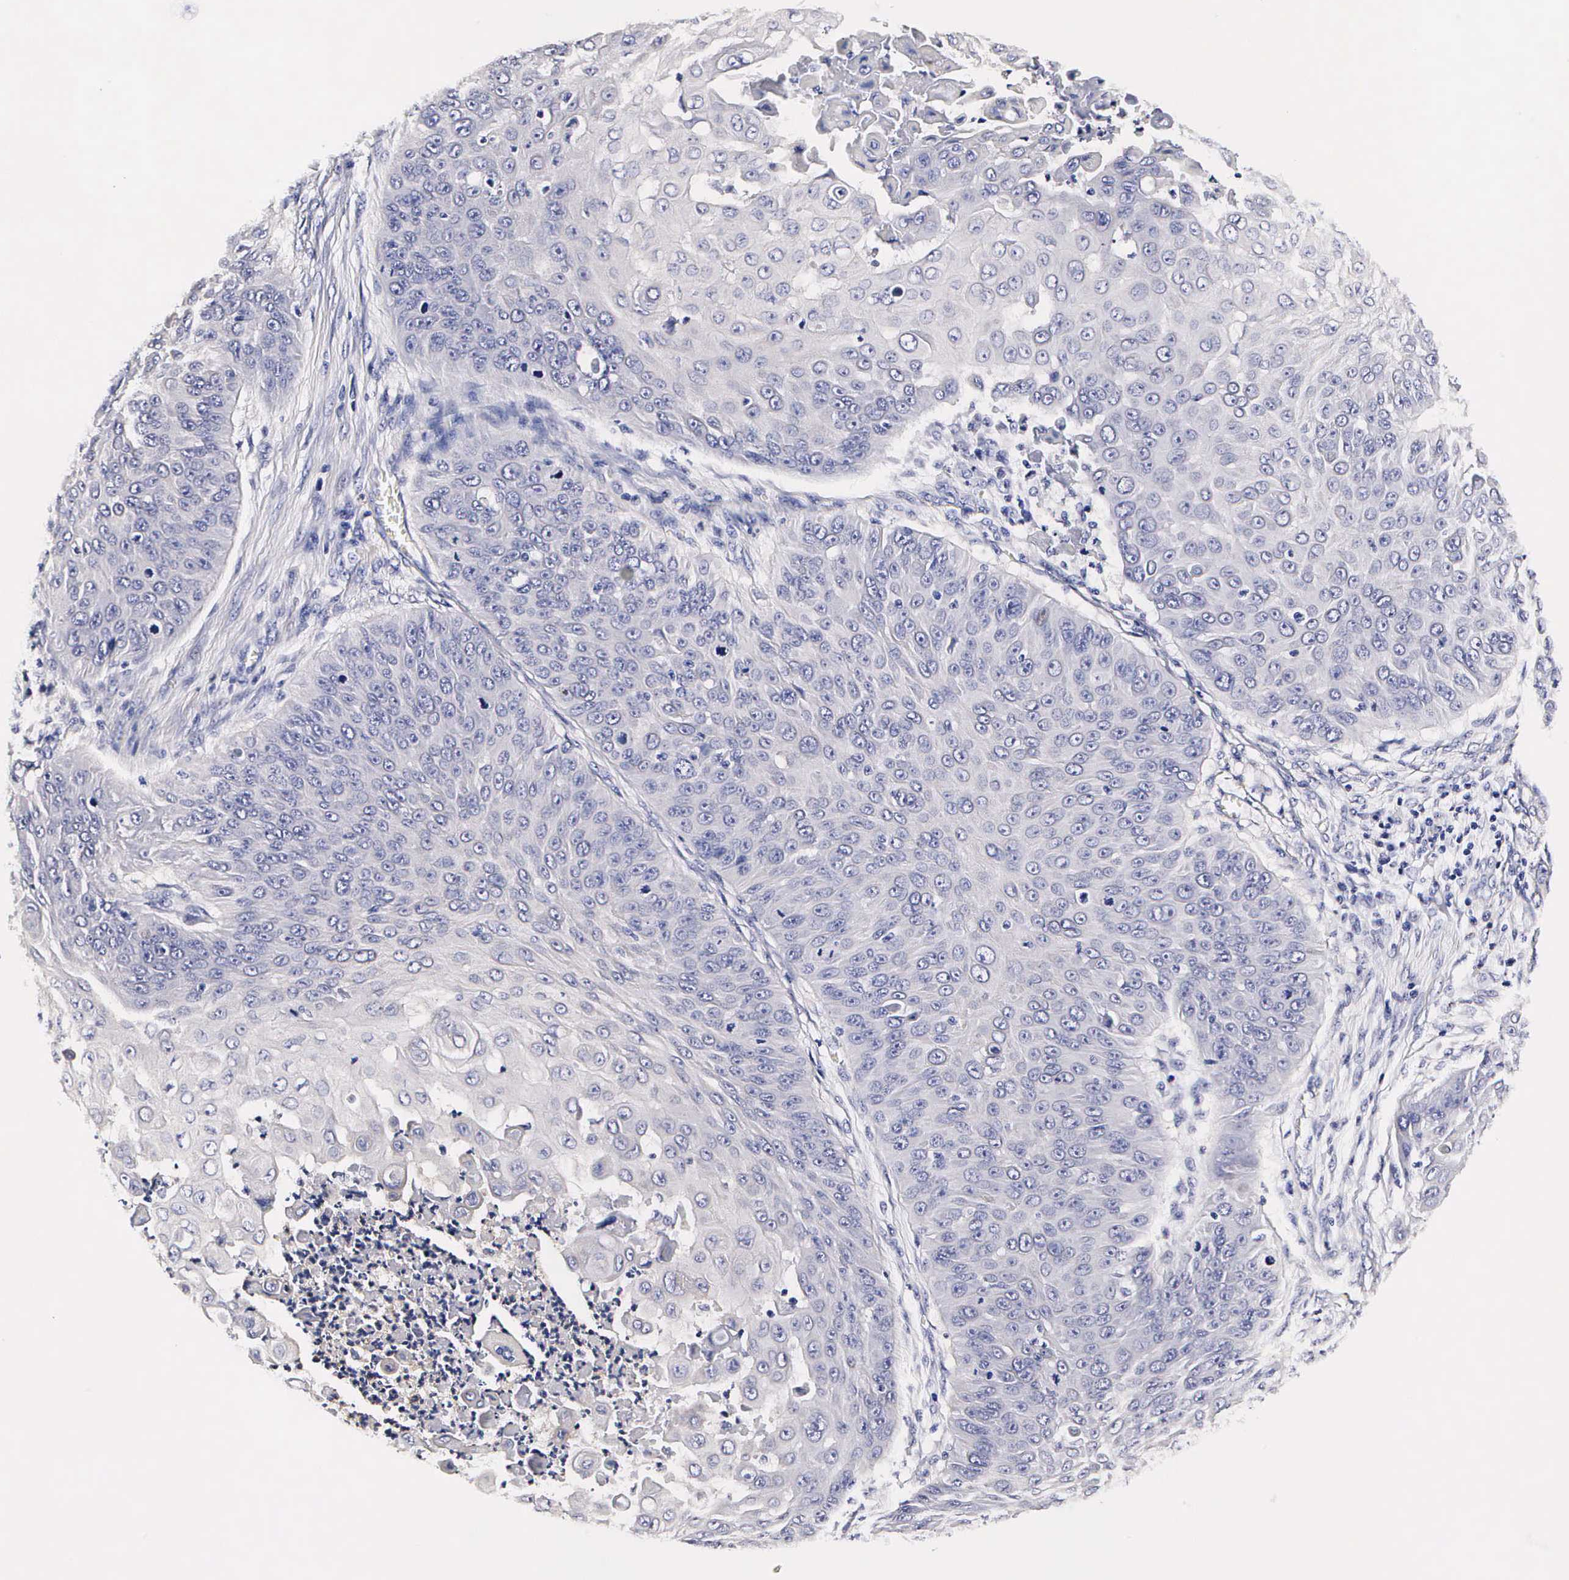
{"staining": {"intensity": "negative", "quantity": "none", "location": "none"}, "tissue": "skin cancer", "cell_type": "Tumor cells", "image_type": "cancer", "snomed": [{"axis": "morphology", "description": "Squamous cell carcinoma, NOS"}, {"axis": "topography", "description": "Skin"}], "caption": "IHC micrograph of neoplastic tissue: human skin cancer (squamous cell carcinoma) stained with DAB shows no significant protein staining in tumor cells. The staining was performed using DAB (3,3'-diaminobenzidine) to visualize the protein expression in brown, while the nuclei were stained in blue with hematoxylin (Magnification: 20x).", "gene": "RNASE6", "patient": {"sex": "male", "age": 82}}